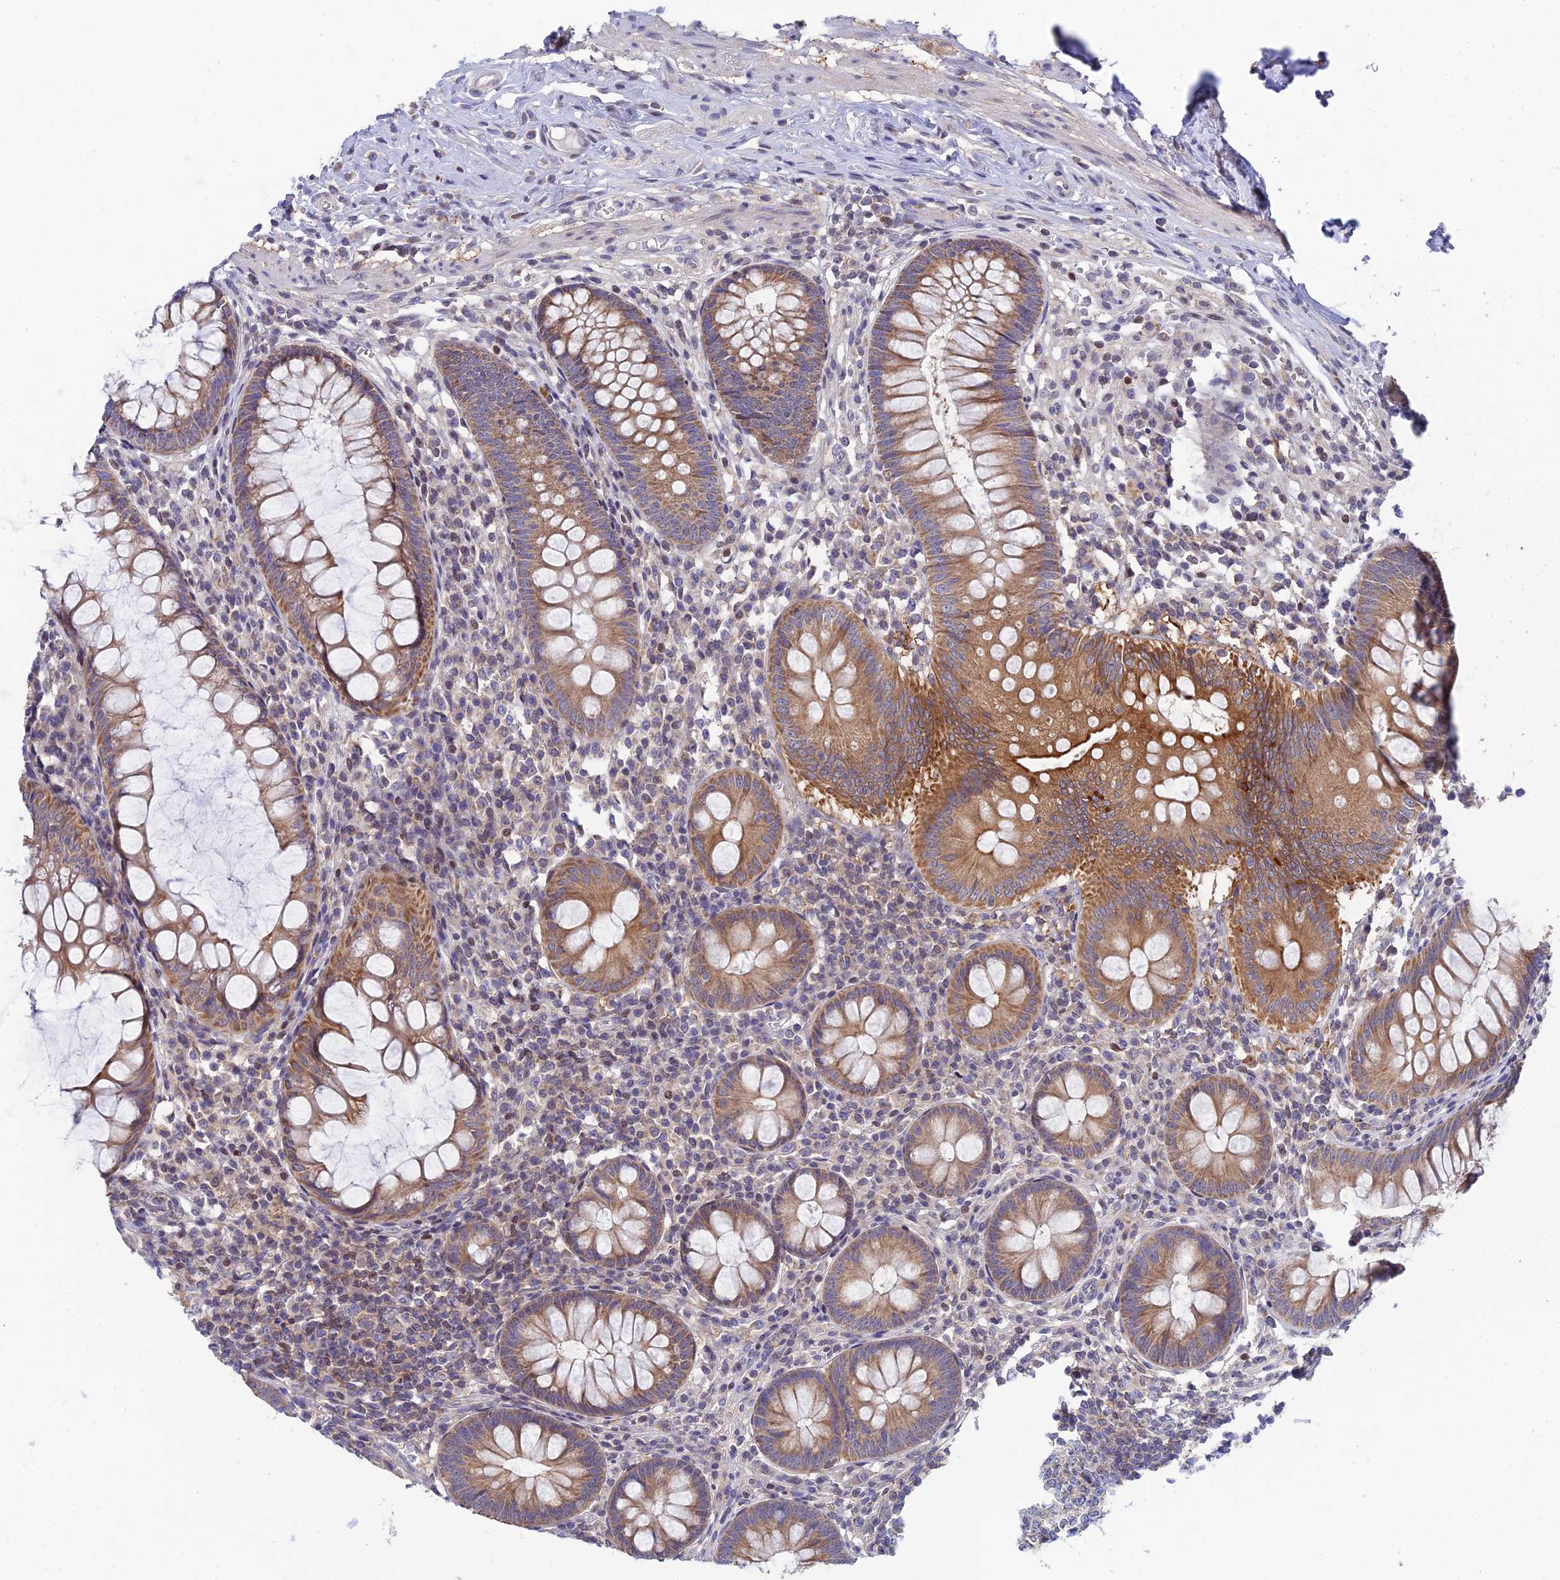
{"staining": {"intensity": "strong", "quantity": ">75%", "location": "cytoplasmic/membranous"}, "tissue": "appendix", "cell_type": "Glandular cells", "image_type": "normal", "snomed": [{"axis": "morphology", "description": "Normal tissue, NOS"}, {"axis": "topography", "description": "Appendix"}], "caption": "Immunohistochemistry (IHC) (DAB) staining of unremarkable appendix reveals strong cytoplasmic/membranous protein expression in about >75% of glandular cells.", "gene": "ELOA2", "patient": {"sex": "male", "age": 56}}